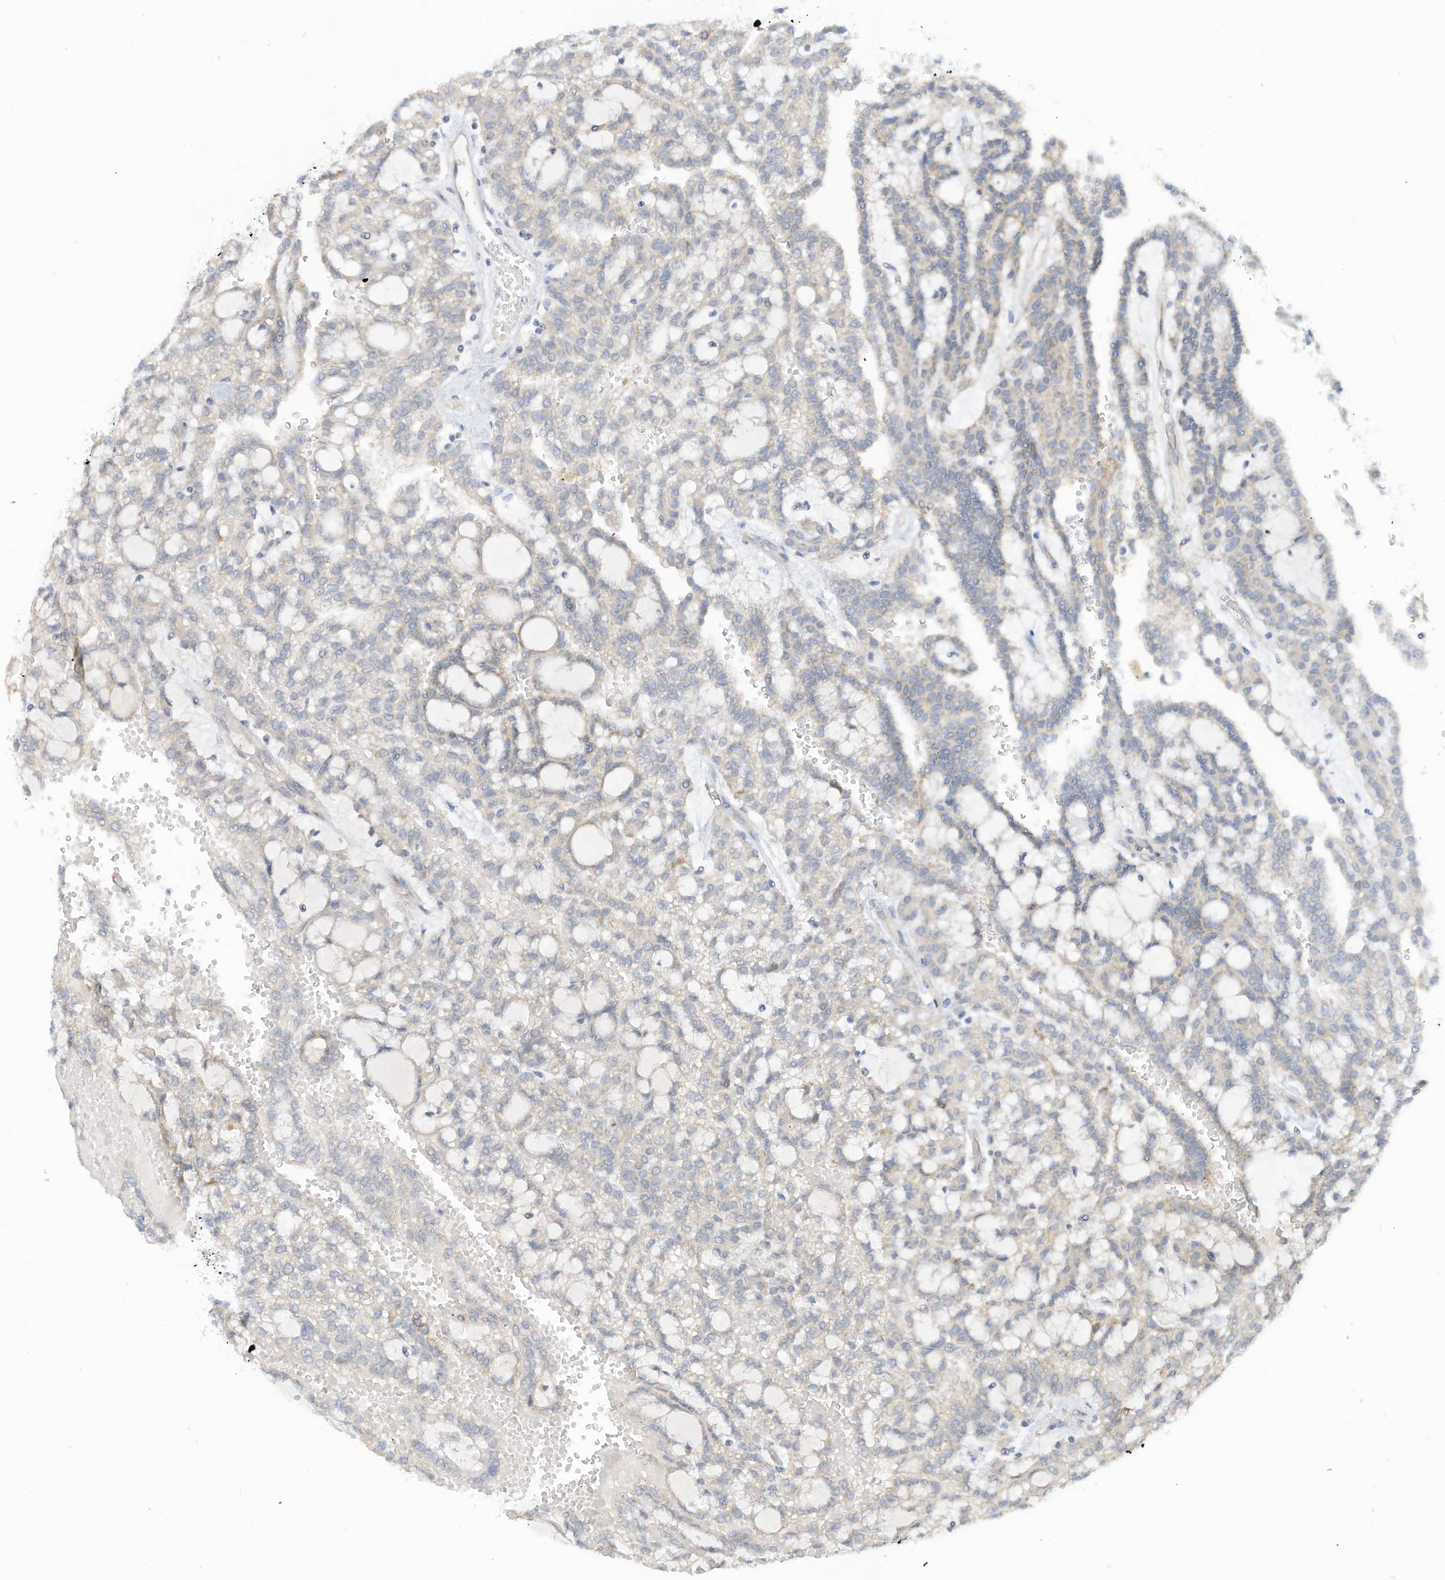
{"staining": {"intensity": "weak", "quantity": "<25%", "location": "cytoplasmic/membranous"}, "tissue": "renal cancer", "cell_type": "Tumor cells", "image_type": "cancer", "snomed": [{"axis": "morphology", "description": "Adenocarcinoma, NOS"}, {"axis": "topography", "description": "Kidney"}], "caption": "DAB immunohistochemical staining of renal cancer reveals no significant expression in tumor cells. (DAB (3,3'-diaminobenzidine) IHC with hematoxylin counter stain).", "gene": "SCGB1D2", "patient": {"sex": "male", "age": 63}}